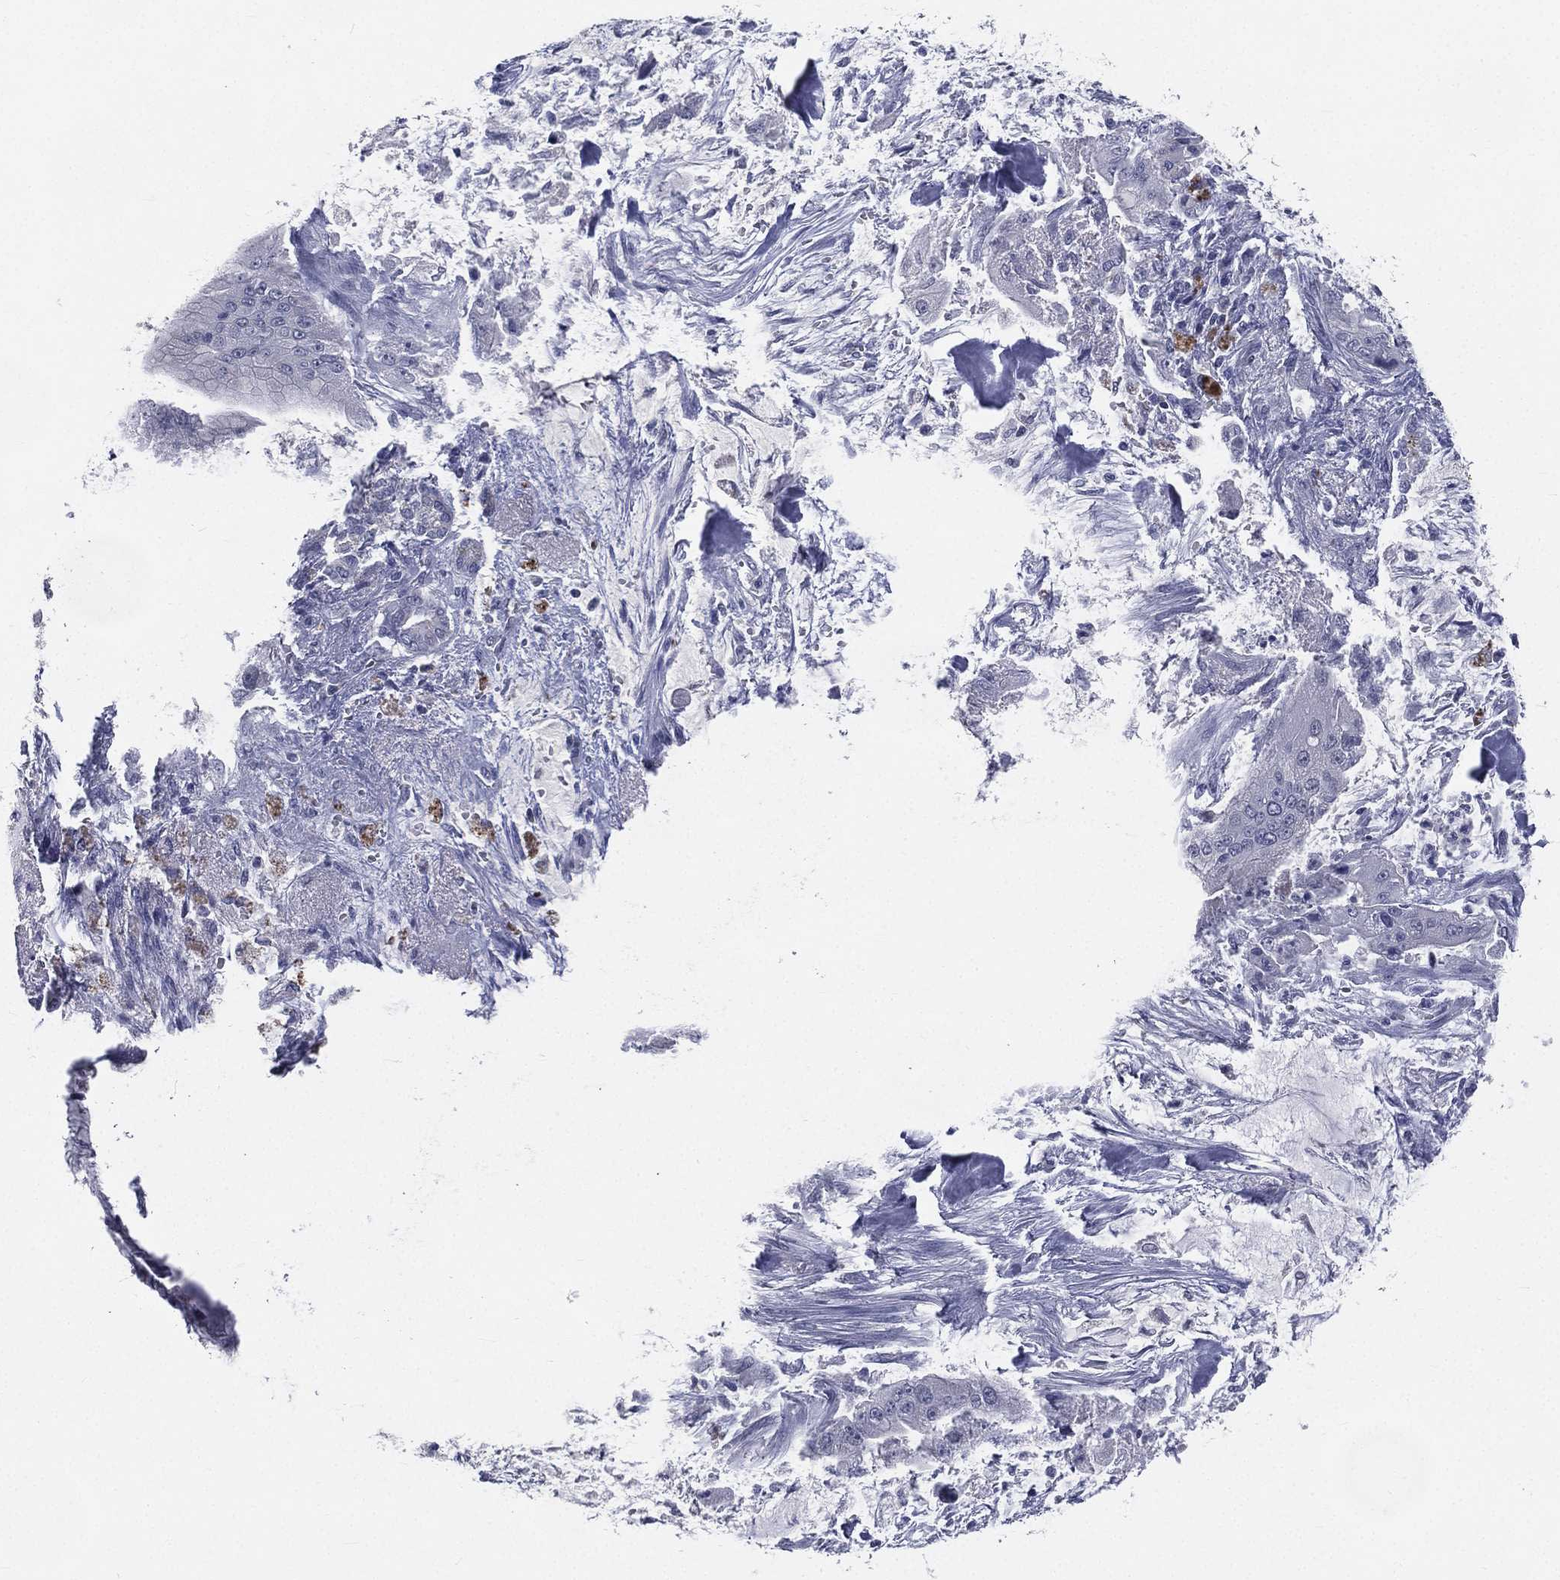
{"staining": {"intensity": "negative", "quantity": "none", "location": "none"}, "tissue": "pancreatic cancer", "cell_type": "Tumor cells", "image_type": "cancer", "snomed": [{"axis": "morphology", "description": "Normal tissue, NOS"}, {"axis": "morphology", "description": "Inflammation, NOS"}, {"axis": "morphology", "description": "Adenocarcinoma, NOS"}, {"axis": "topography", "description": "Pancreas"}], "caption": "Immunohistochemistry (IHC) of adenocarcinoma (pancreatic) demonstrates no staining in tumor cells.", "gene": "IFT27", "patient": {"sex": "male", "age": 57}}